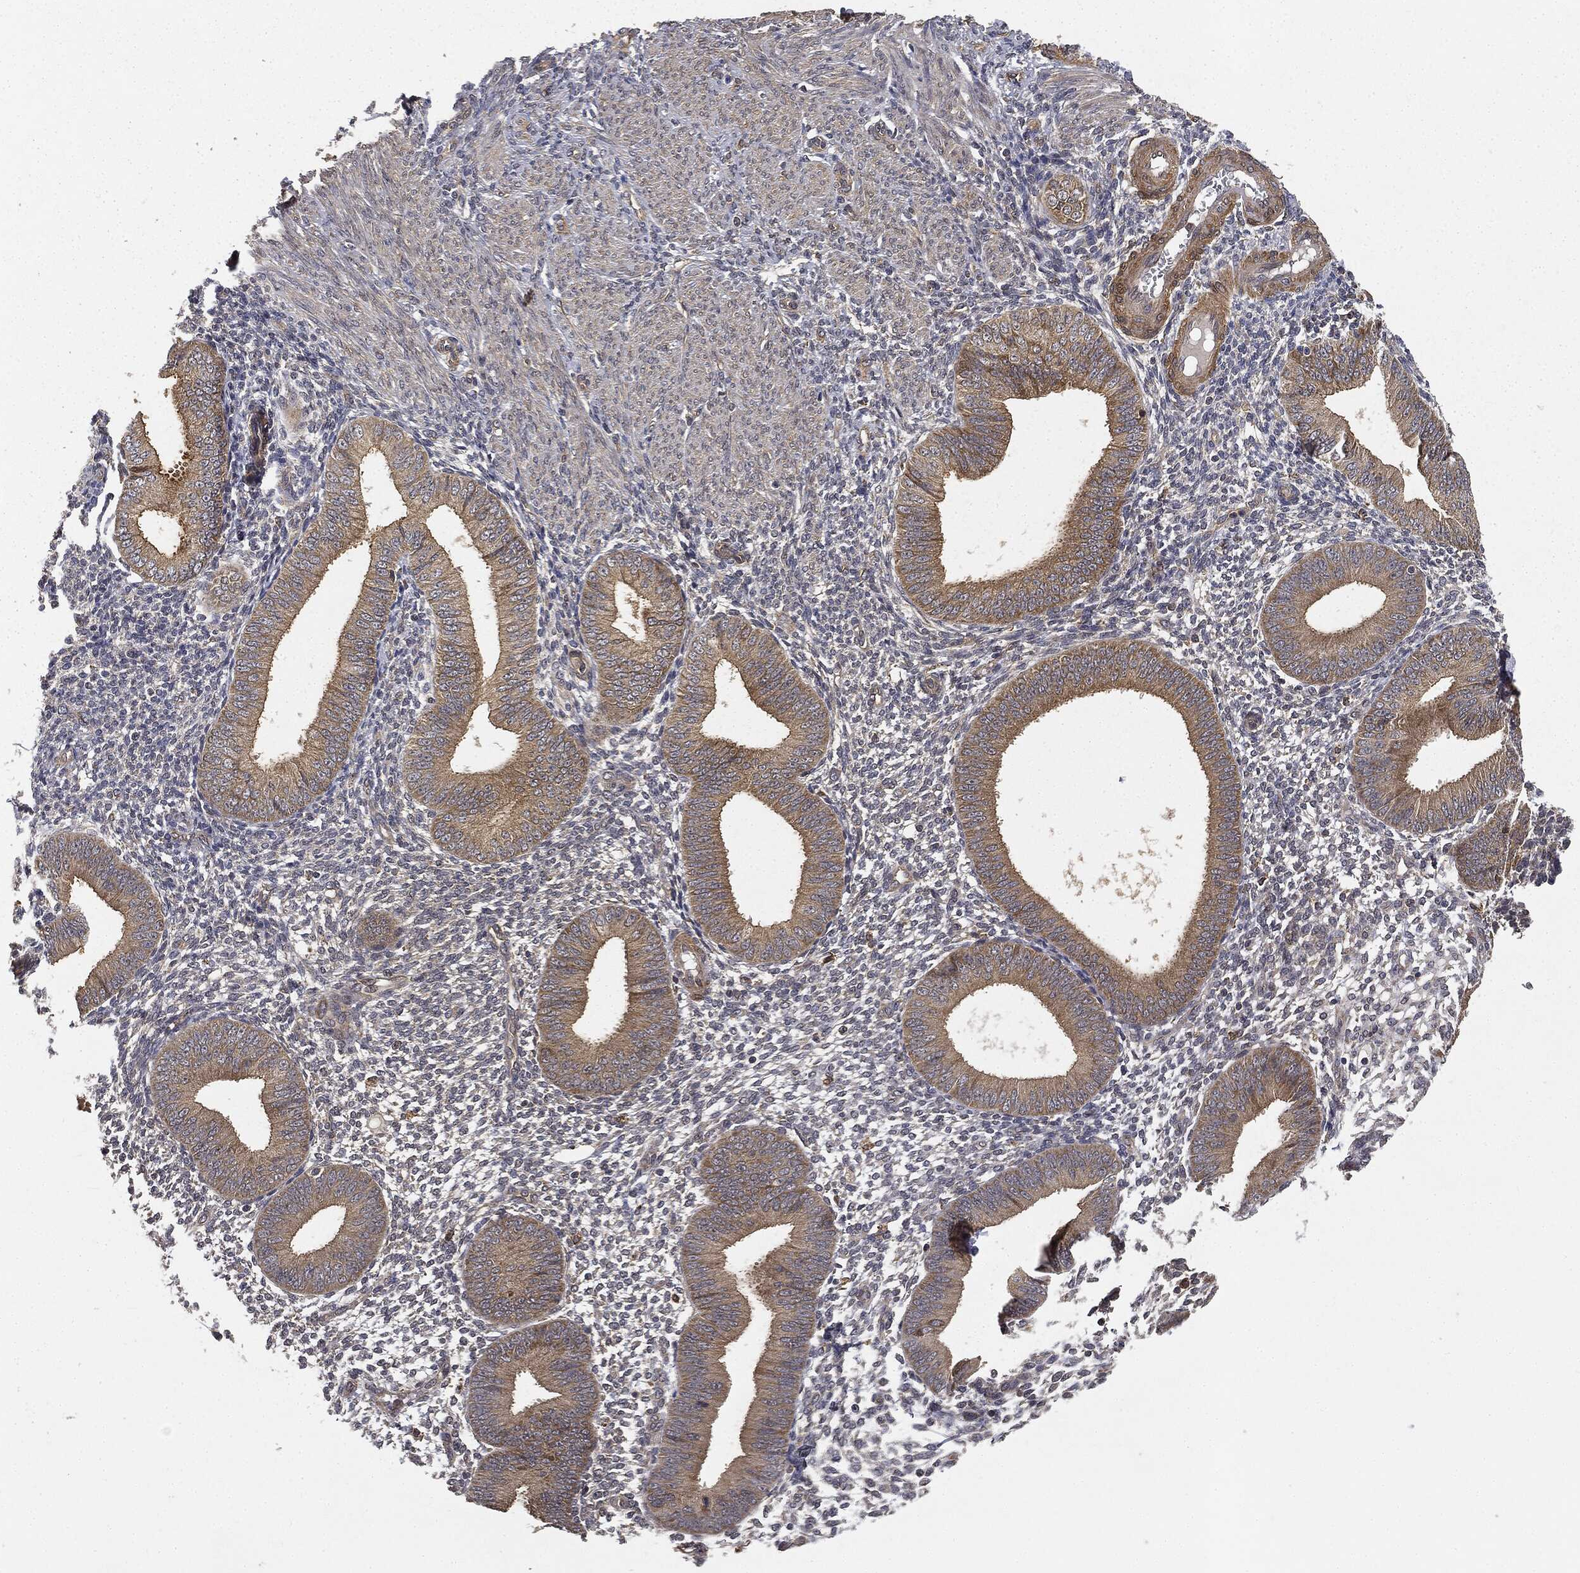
{"staining": {"intensity": "negative", "quantity": "none", "location": "none"}, "tissue": "endometrium", "cell_type": "Cells in endometrial stroma", "image_type": "normal", "snomed": [{"axis": "morphology", "description": "Normal tissue, NOS"}, {"axis": "topography", "description": "Endometrium"}], "caption": "Immunohistochemistry (IHC) of benign endometrium demonstrates no staining in cells in endometrial stroma. (DAB IHC, high magnification).", "gene": "MIER2", "patient": {"sex": "female", "age": 39}}